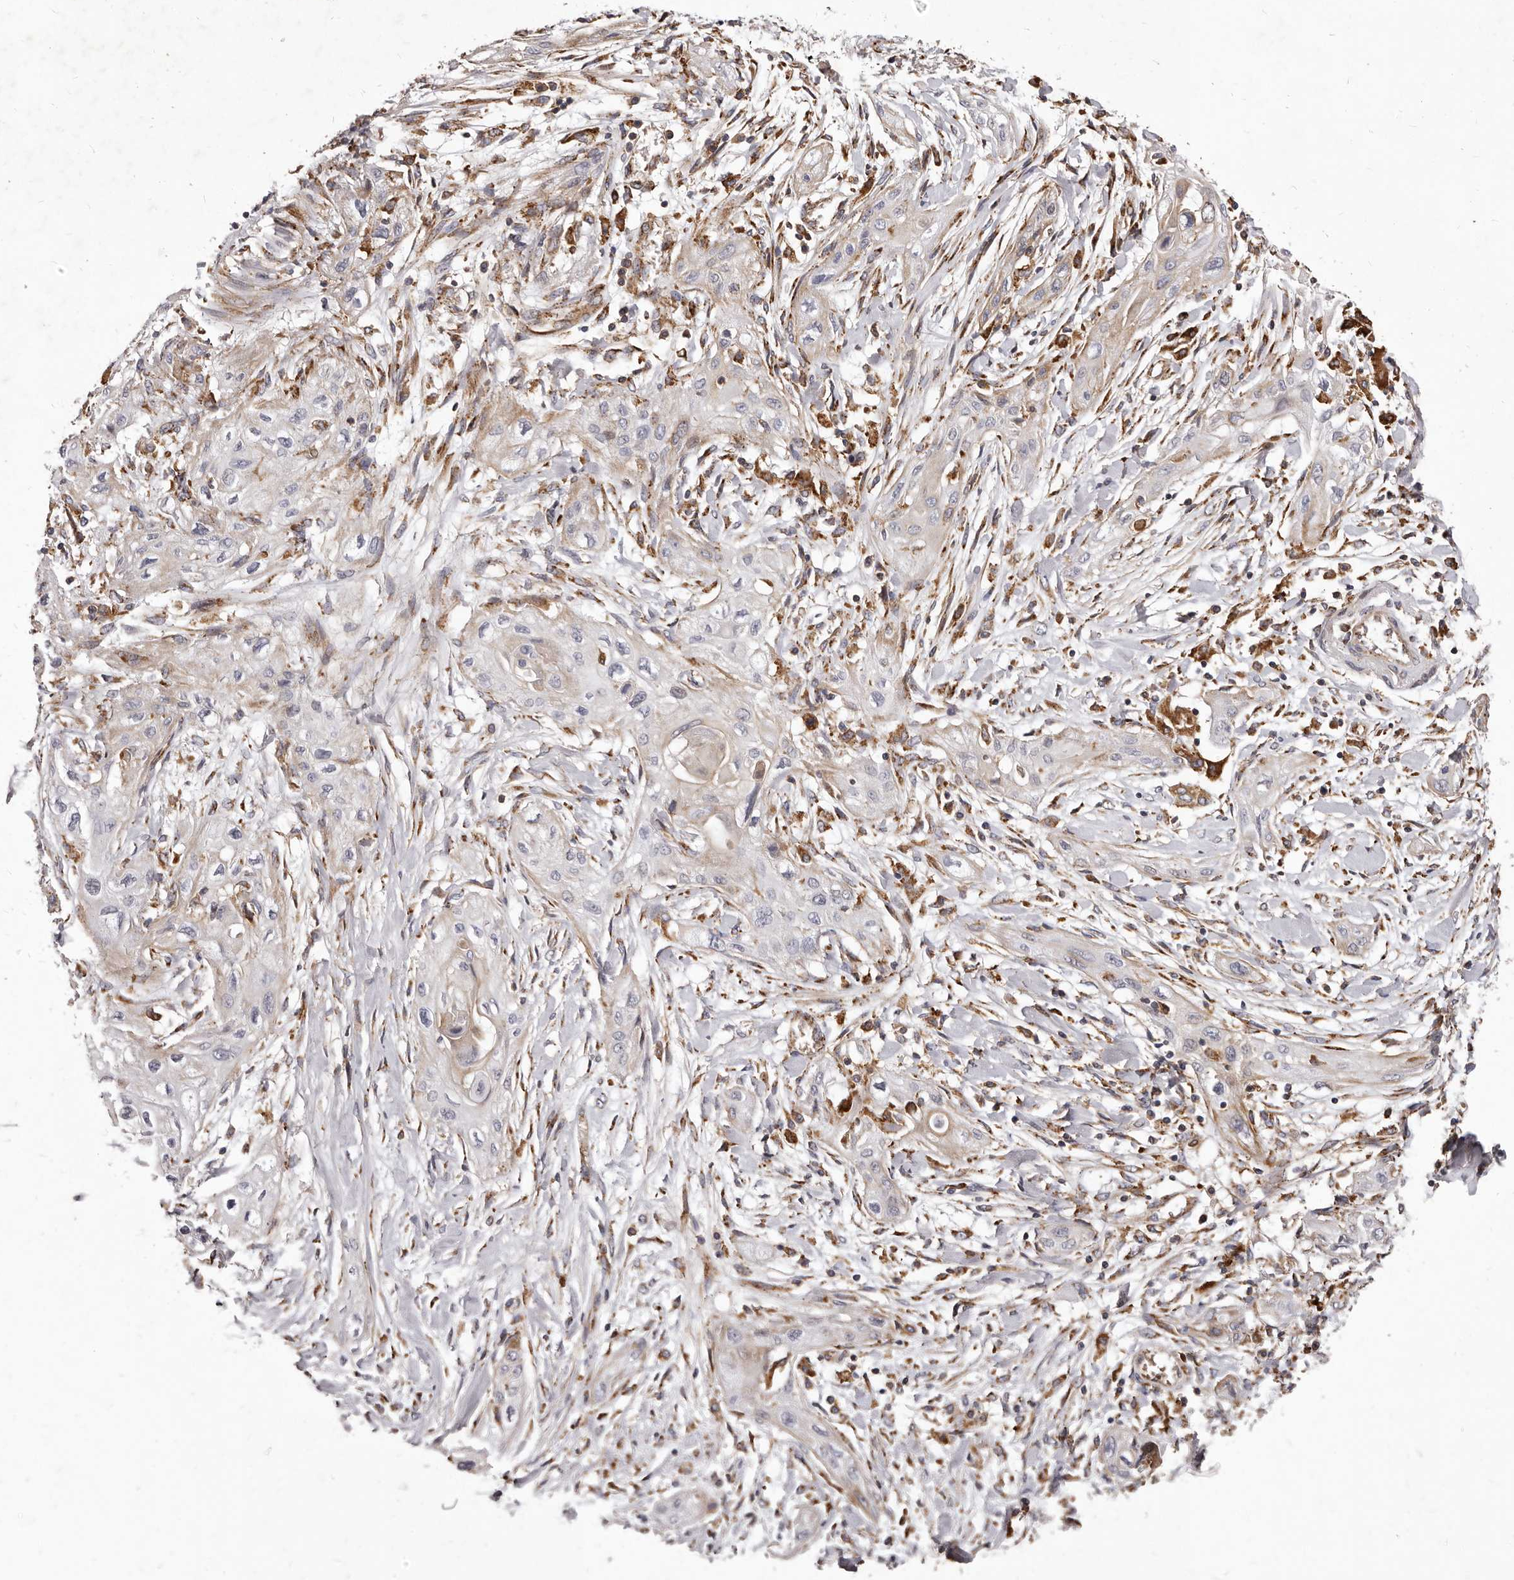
{"staining": {"intensity": "negative", "quantity": "none", "location": "none"}, "tissue": "lung cancer", "cell_type": "Tumor cells", "image_type": "cancer", "snomed": [{"axis": "morphology", "description": "Squamous cell carcinoma, NOS"}, {"axis": "topography", "description": "Lung"}], "caption": "The IHC micrograph has no significant staining in tumor cells of lung cancer (squamous cell carcinoma) tissue. The staining is performed using DAB (3,3'-diaminobenzidine) brown chromogen with nuclei counter-stained in using hematoxylin.", "gene": "ALPK1", "patient": {"sex": "female", "age": 47}}